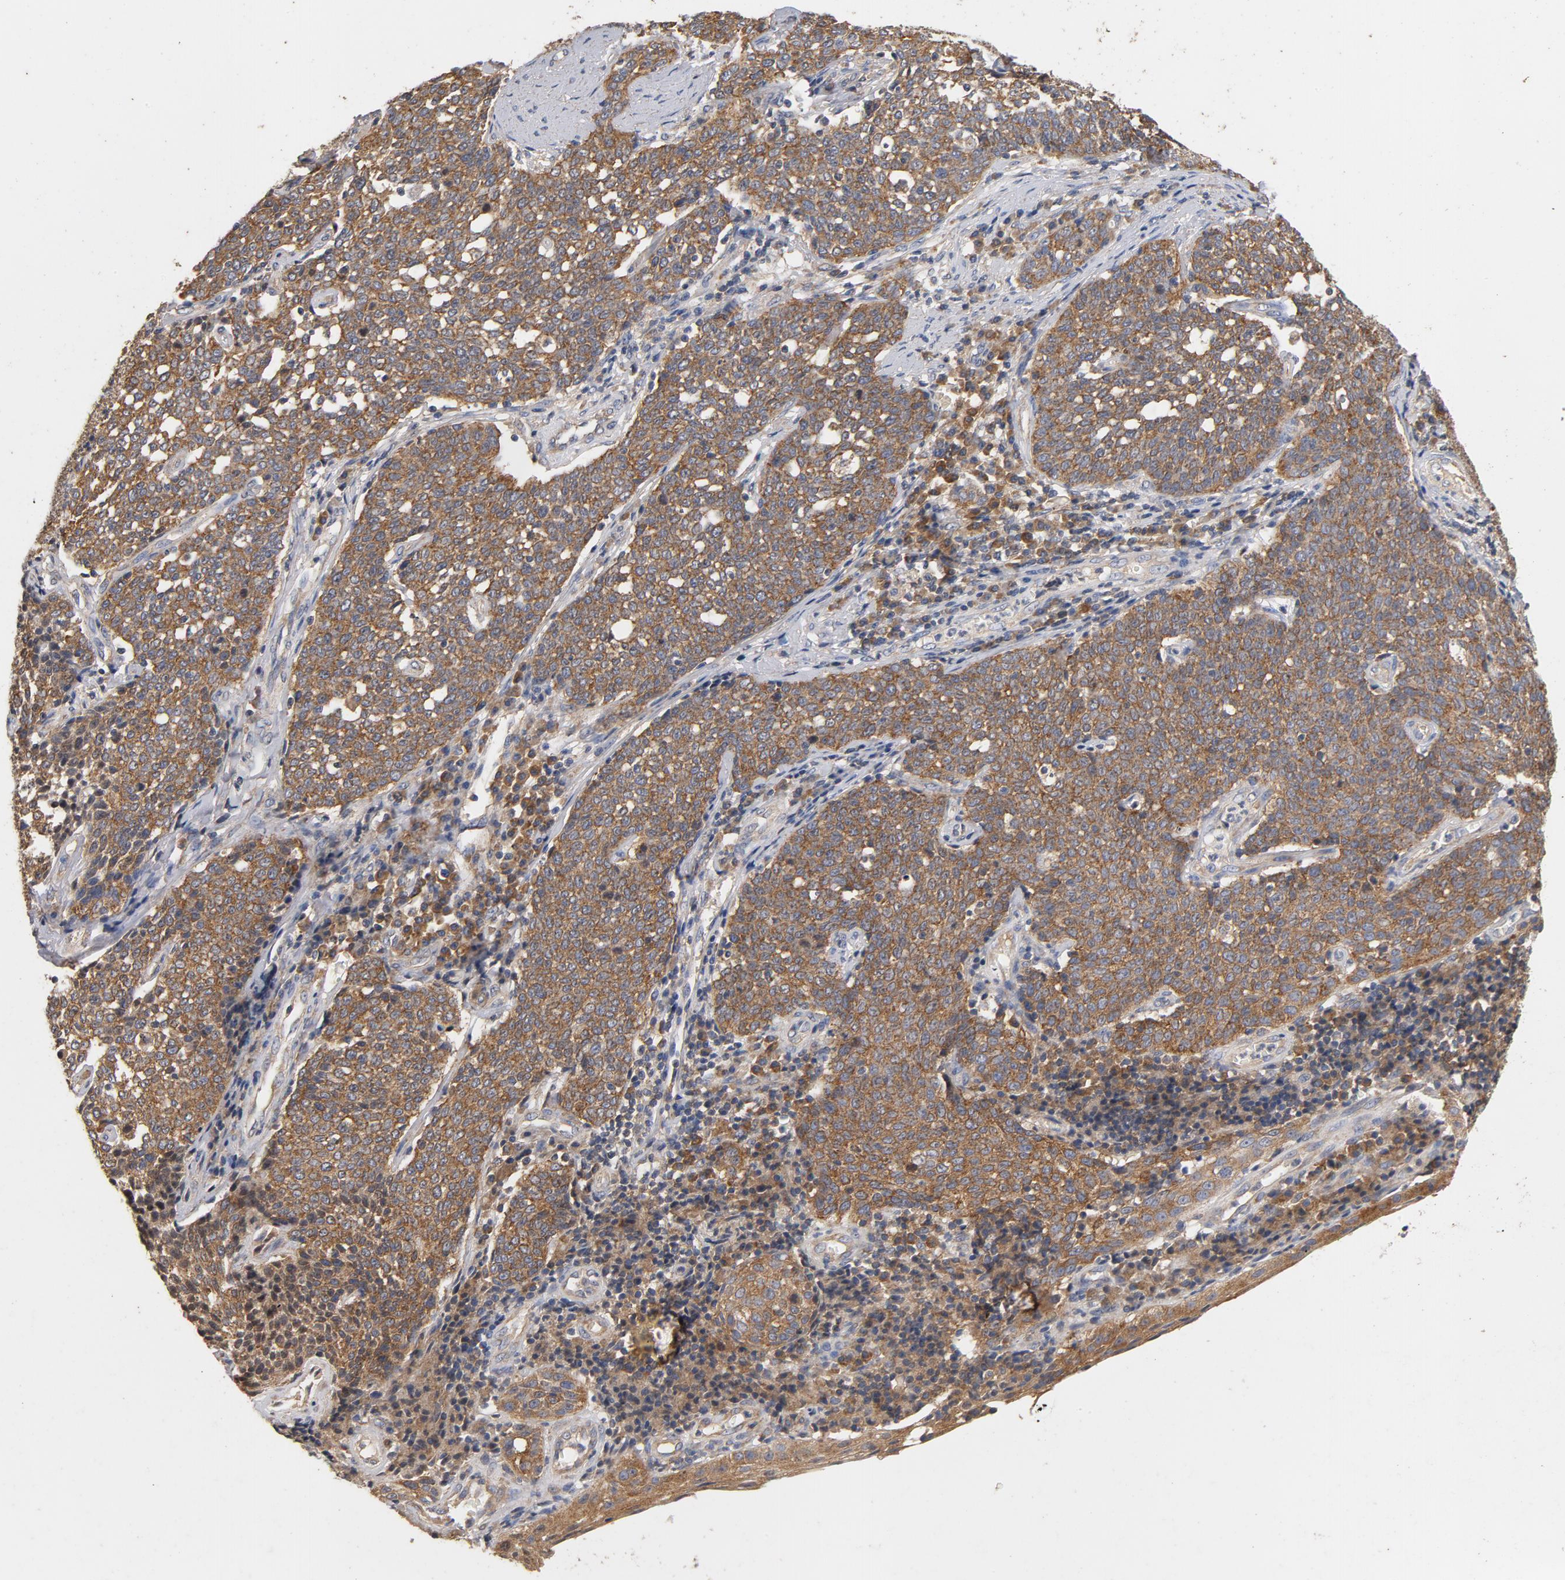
{"staining": {"intensity": "moderate", "quantity": ">75%", "location": "cytoplasmic/membranous"}, "tissue": "cervical cancer", "cell_type": "Tumor cells", "image_type": "cancer", "snomed": [{"axis": "morphology", "description": "Squamous cell carcinoma, NOS"}, {"axis": "topography", "description": "Cervix"}], "caption": "Protein staining displays moderate cytoplasmic/membranous expression in about >75% of tumor cells in cervical cancer.", "gene": "DDX6", "patient": {"sex": "female", "age": 34}}